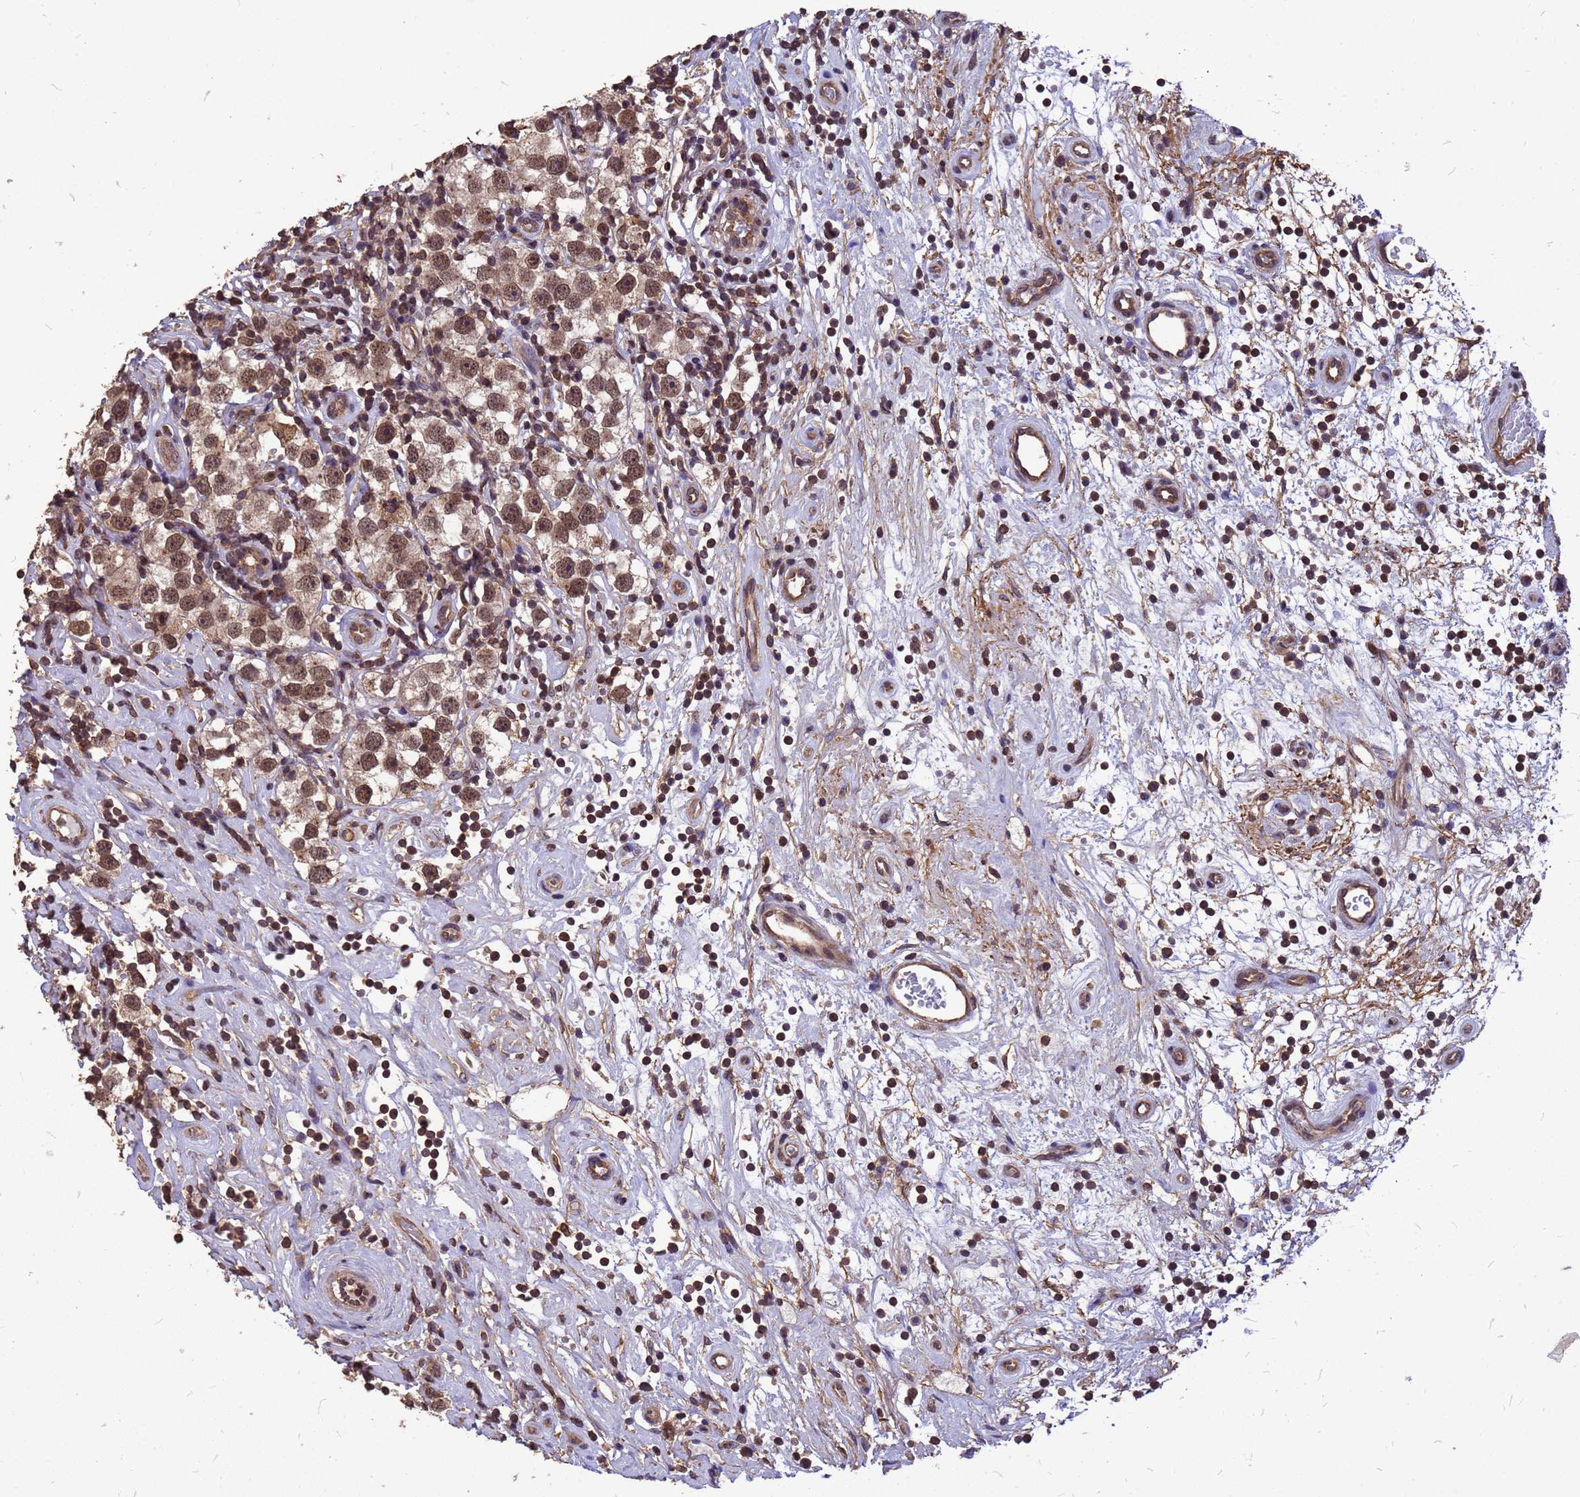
{"staining": {"intensity": "moderate", "quantity": ">75%", "location": "cytoplasmic/membranous,nuclear"}, "tissue": "testis cancer", "cell_type": "Tumor cells", "image_type": "cancer", "snomed": [{"axis": "morphology", "description": "Seminoma, NOS"}, {"axis": "topography", "description": "Testis"}], "caption": "The histopathology image exhibits immunohistochemical staining of seminoma (testis). There is moderate cytoplasmic/membranous and nuclear expression is seen in approximately >75% of tumor cells.", "gene": "C1orf35", "patient": {"sex": "male", "age": 49}}